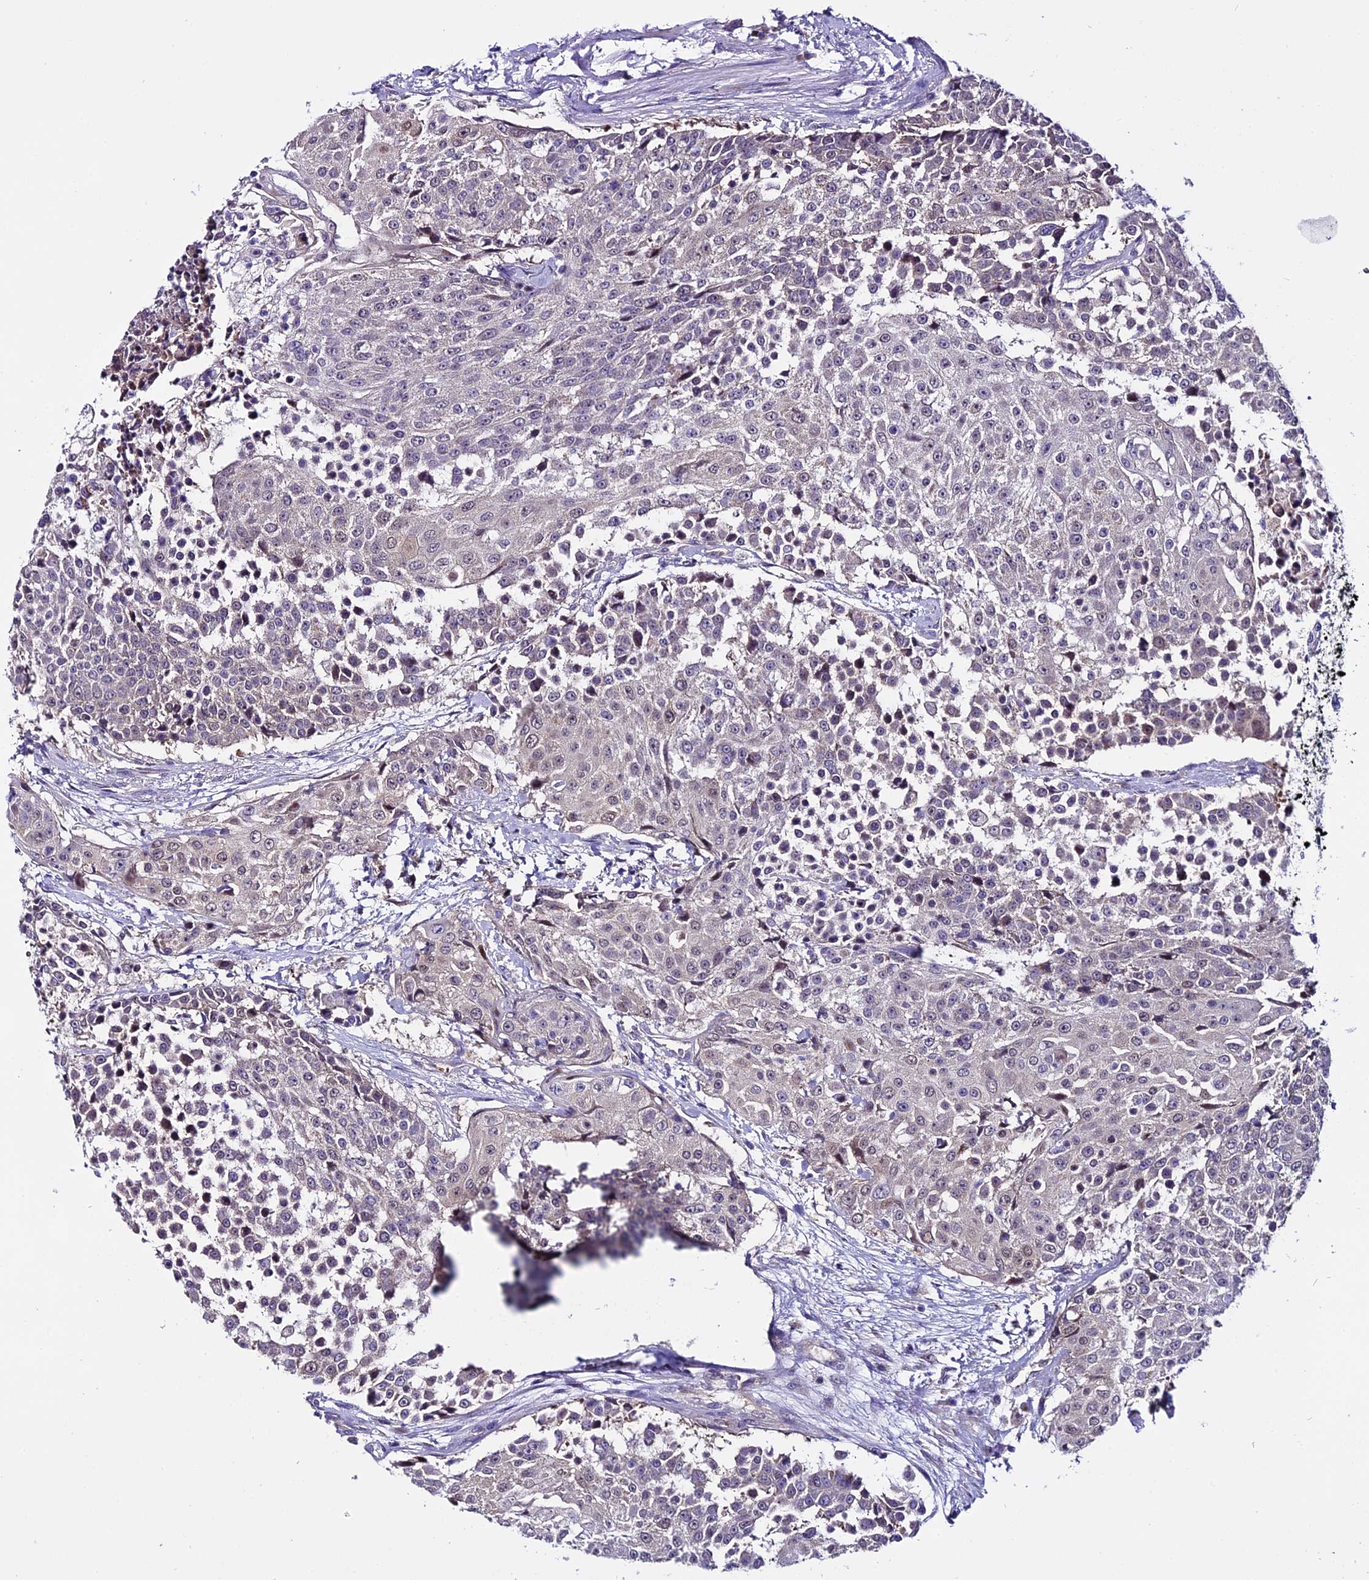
{"staining": {"intensity": "negative", "quantity": "none", "location": "none"}, "tissue": "urothelial cancer", "cell_type": "Tumor cells", "image_type": "cancer", "snomed": [{"axis": "morphology", "description": "Urothelial carcinoma, High grade"}, {"axis": "topography", "description": "Urinary bladder"}], "caption": "An immunohistochemistry (IHC) image of urothelial cancer is shown. There is no staining in tumor cells of urothelial cancer.", "gene": "C9orf40", "patient": {"sex": "female", "age": 63}}